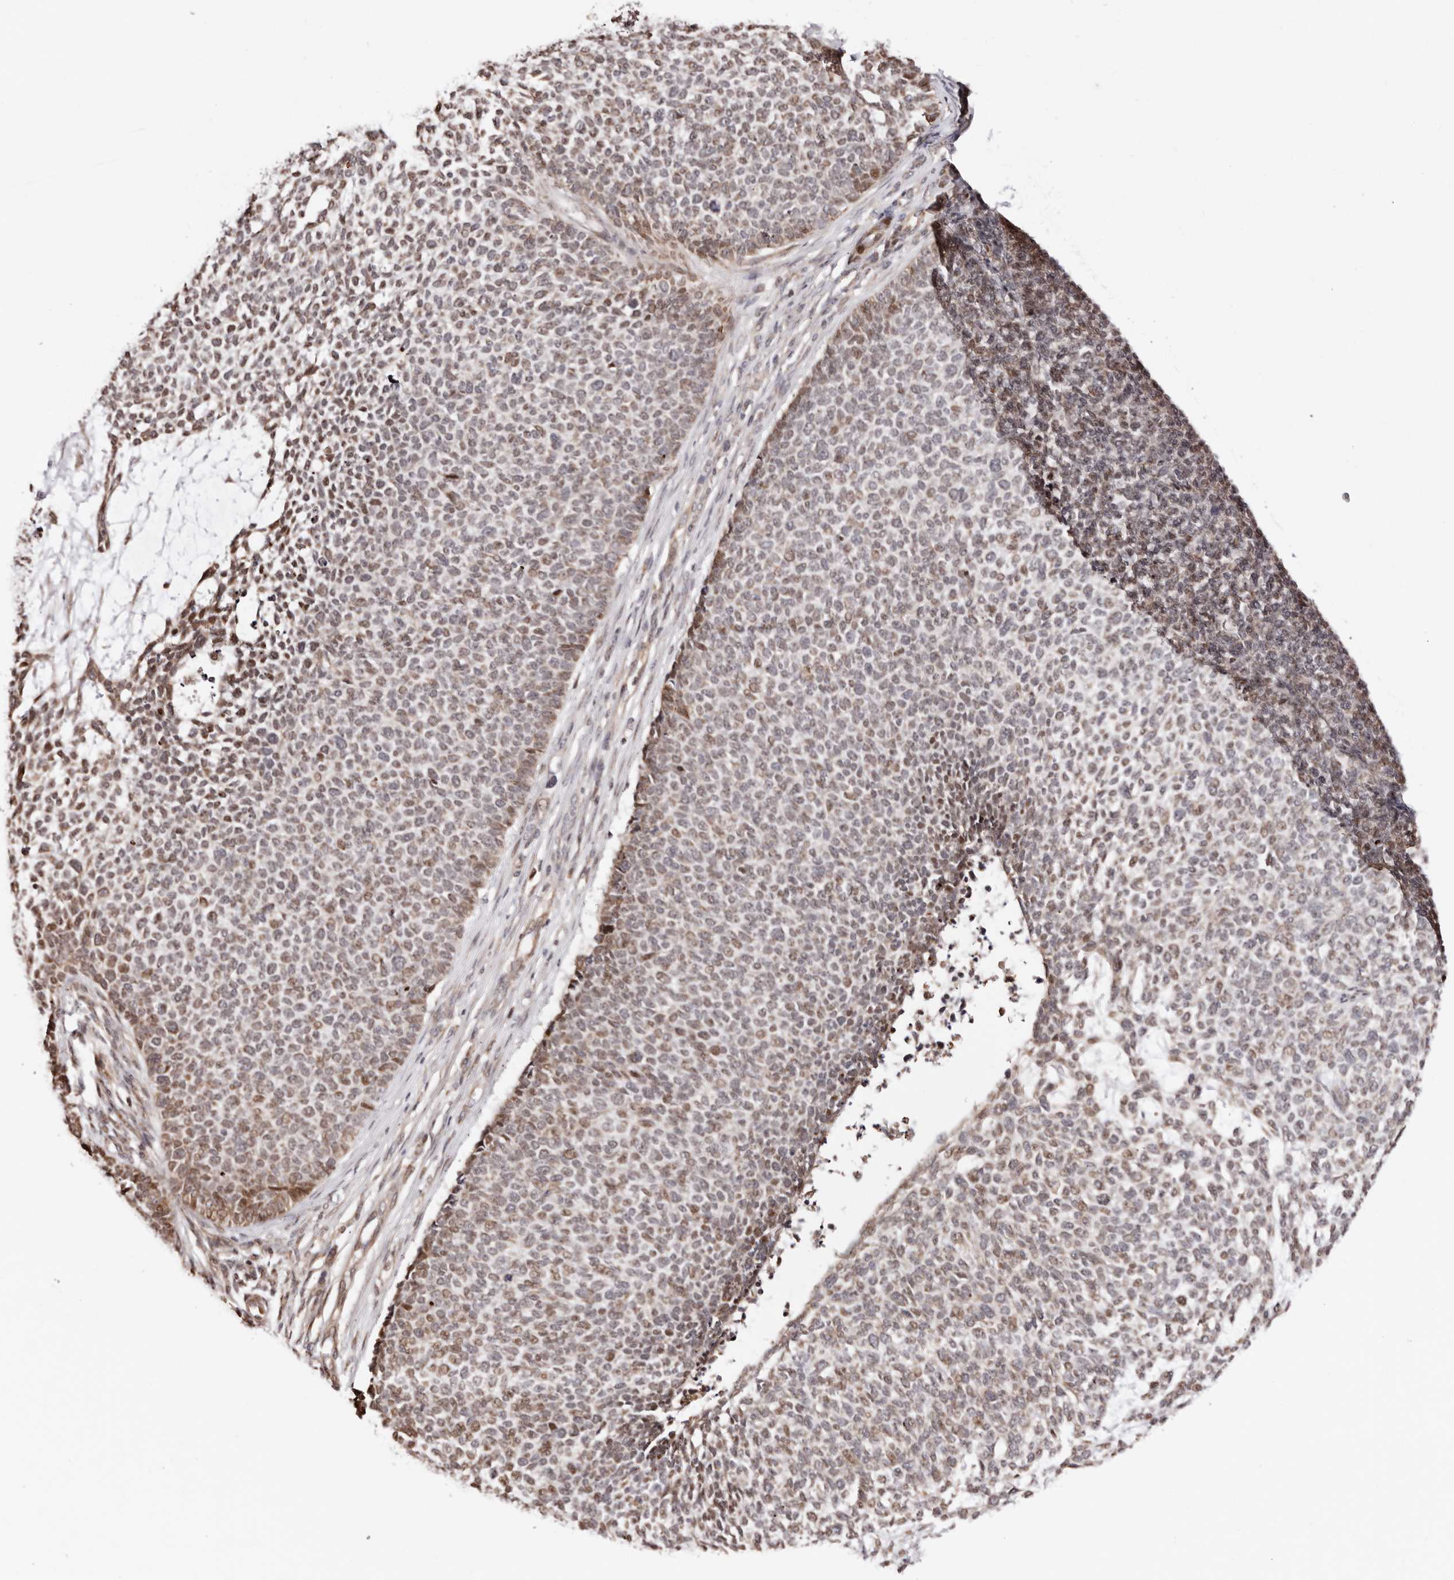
{"staining": {"intensity": "moderate", "quantity": "<25%", "location": "cytoplasmic/membranous,nuclear"}, "tissue": "skin cancer", "cell_type": "Tumor cells", "image_type": "cancer", "snomed": [{"axis": "morphology", "description": "Basal cell carcinoma"}, {"axis": "topography", "description": "Skin"}], "caption": "Immunohistochemical staining of skin basal cell carcinoma reveals low levels of moderate cytoplasmic/membranous and nuclear protein expression in about <25% of tumor cells.", "gene": "HIVEP3", "patient": {"sex": "female", "age": 84}}